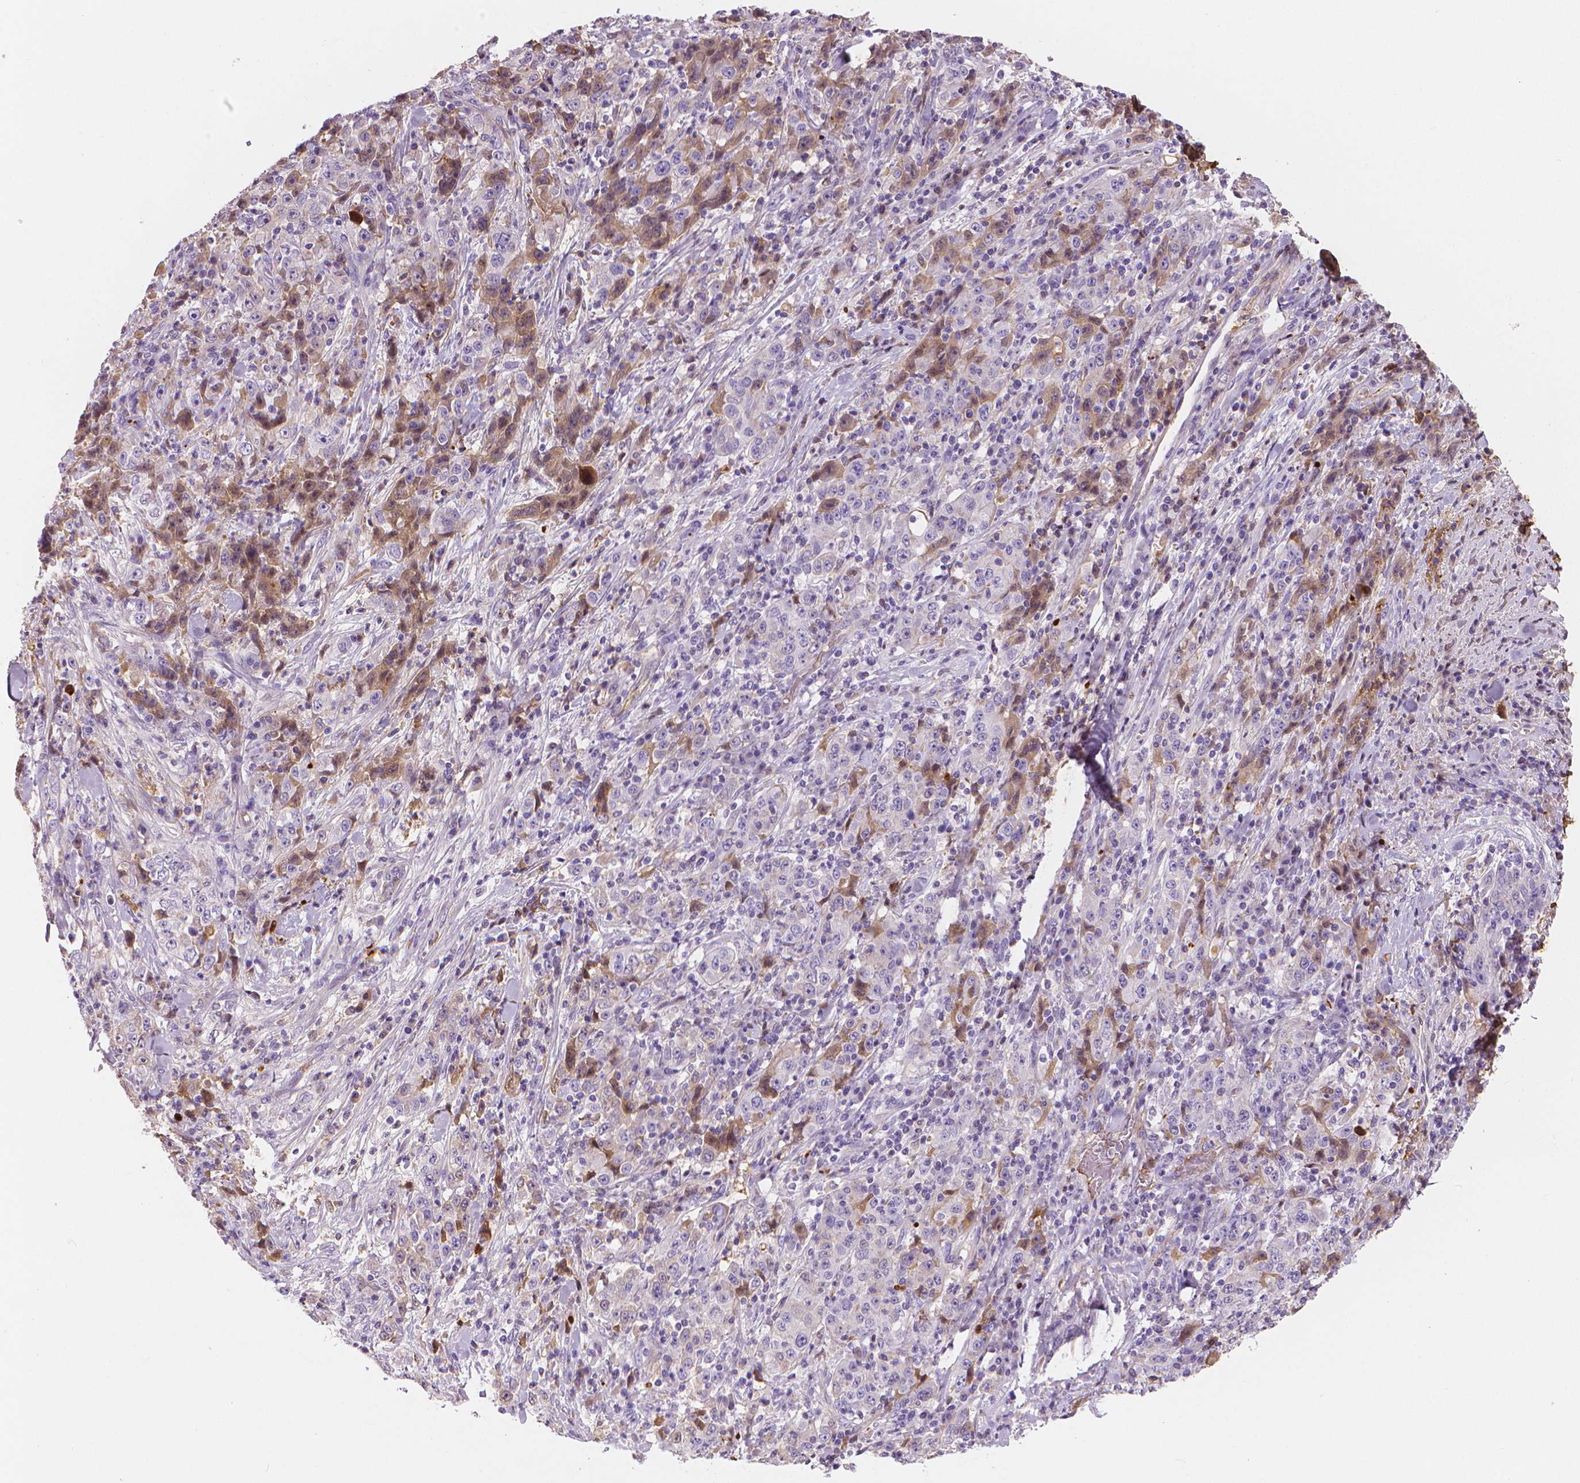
{"staining": {"intensity": "moderate", "quantity": ">75%", "location": "cytoplasmic/membranous"}, "tissue": "stomach cancer", "cell_type": "Tumor cells", "image_type": "cancer", "snomed": [{"axis": "morphology", "description": "Normal tissue, NOS"}, {"axis": "morphology", "description": "Adenocarcinoma, NOS"}, {"axis": "topography", "description": "Stomach, upper"}, {"axis": "topography", "description": "Stomach"}], "caption": "Protein staining shows moderate cytoplasmic/membranous positivity in approximately >75% of tumor cells in stomach cancer.", "gene": "APOA4", "patient": {"sex": "male", "age": 59}}